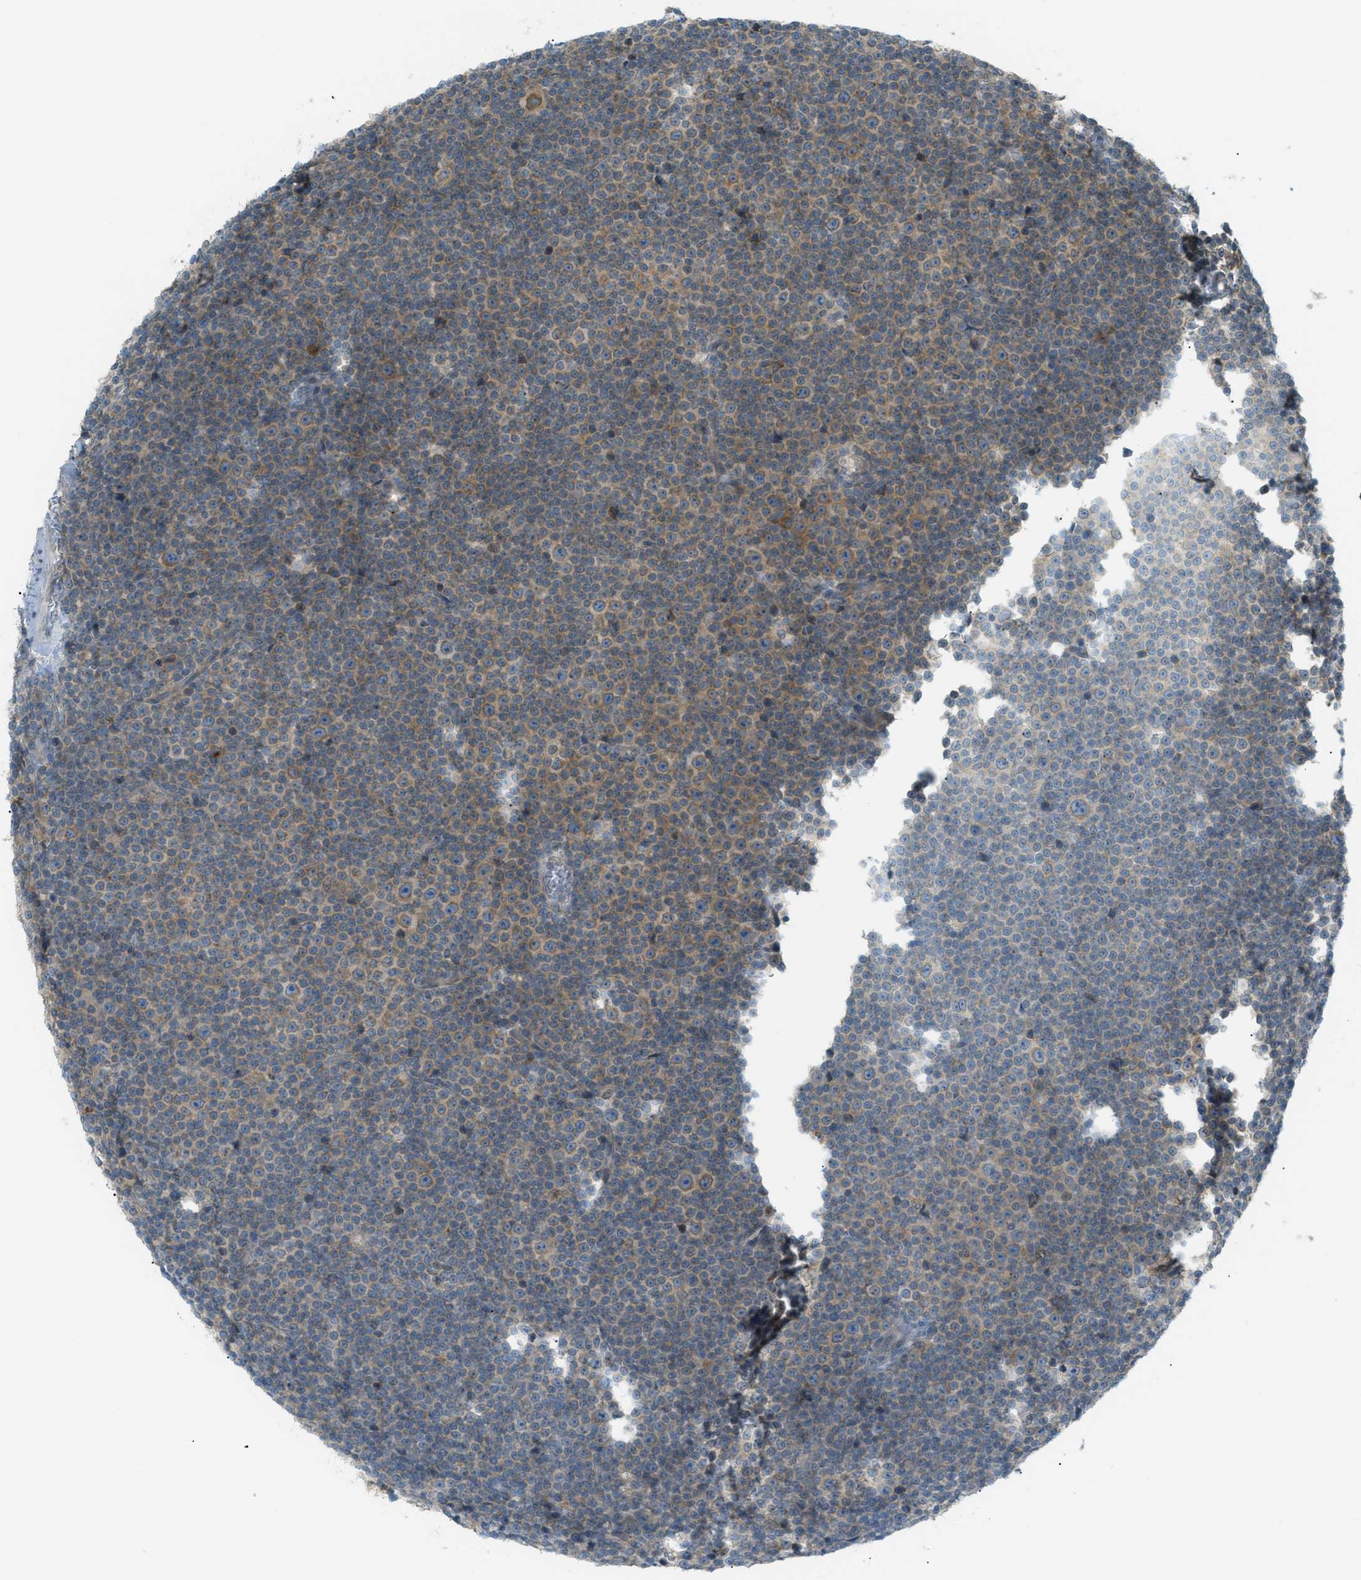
{"staining": {"intensity": "moderate", "quantity": "25%-75%", "location": "cytoplasmic/membranous"}, "tissue": "lymphoma", "cell_type": "Tumor cells", "image_type": "cancer", "snomed": [{"axis": "morphology", "description": "Malignant lymphoma, non-Hodgkin's type, Low grade"}, {"axis": "topography", "description": "Lymph node"}], "caption": "Protein expression analysis of malignant lymphoma, non-Hodgkin's type (low-grade) demonstrates moderate cytoplasmic/membranous positivity in about 25%-75% of tumor cells.", "gene": "DYRK1A", "patient": {"sex": "female", "age": 67}}